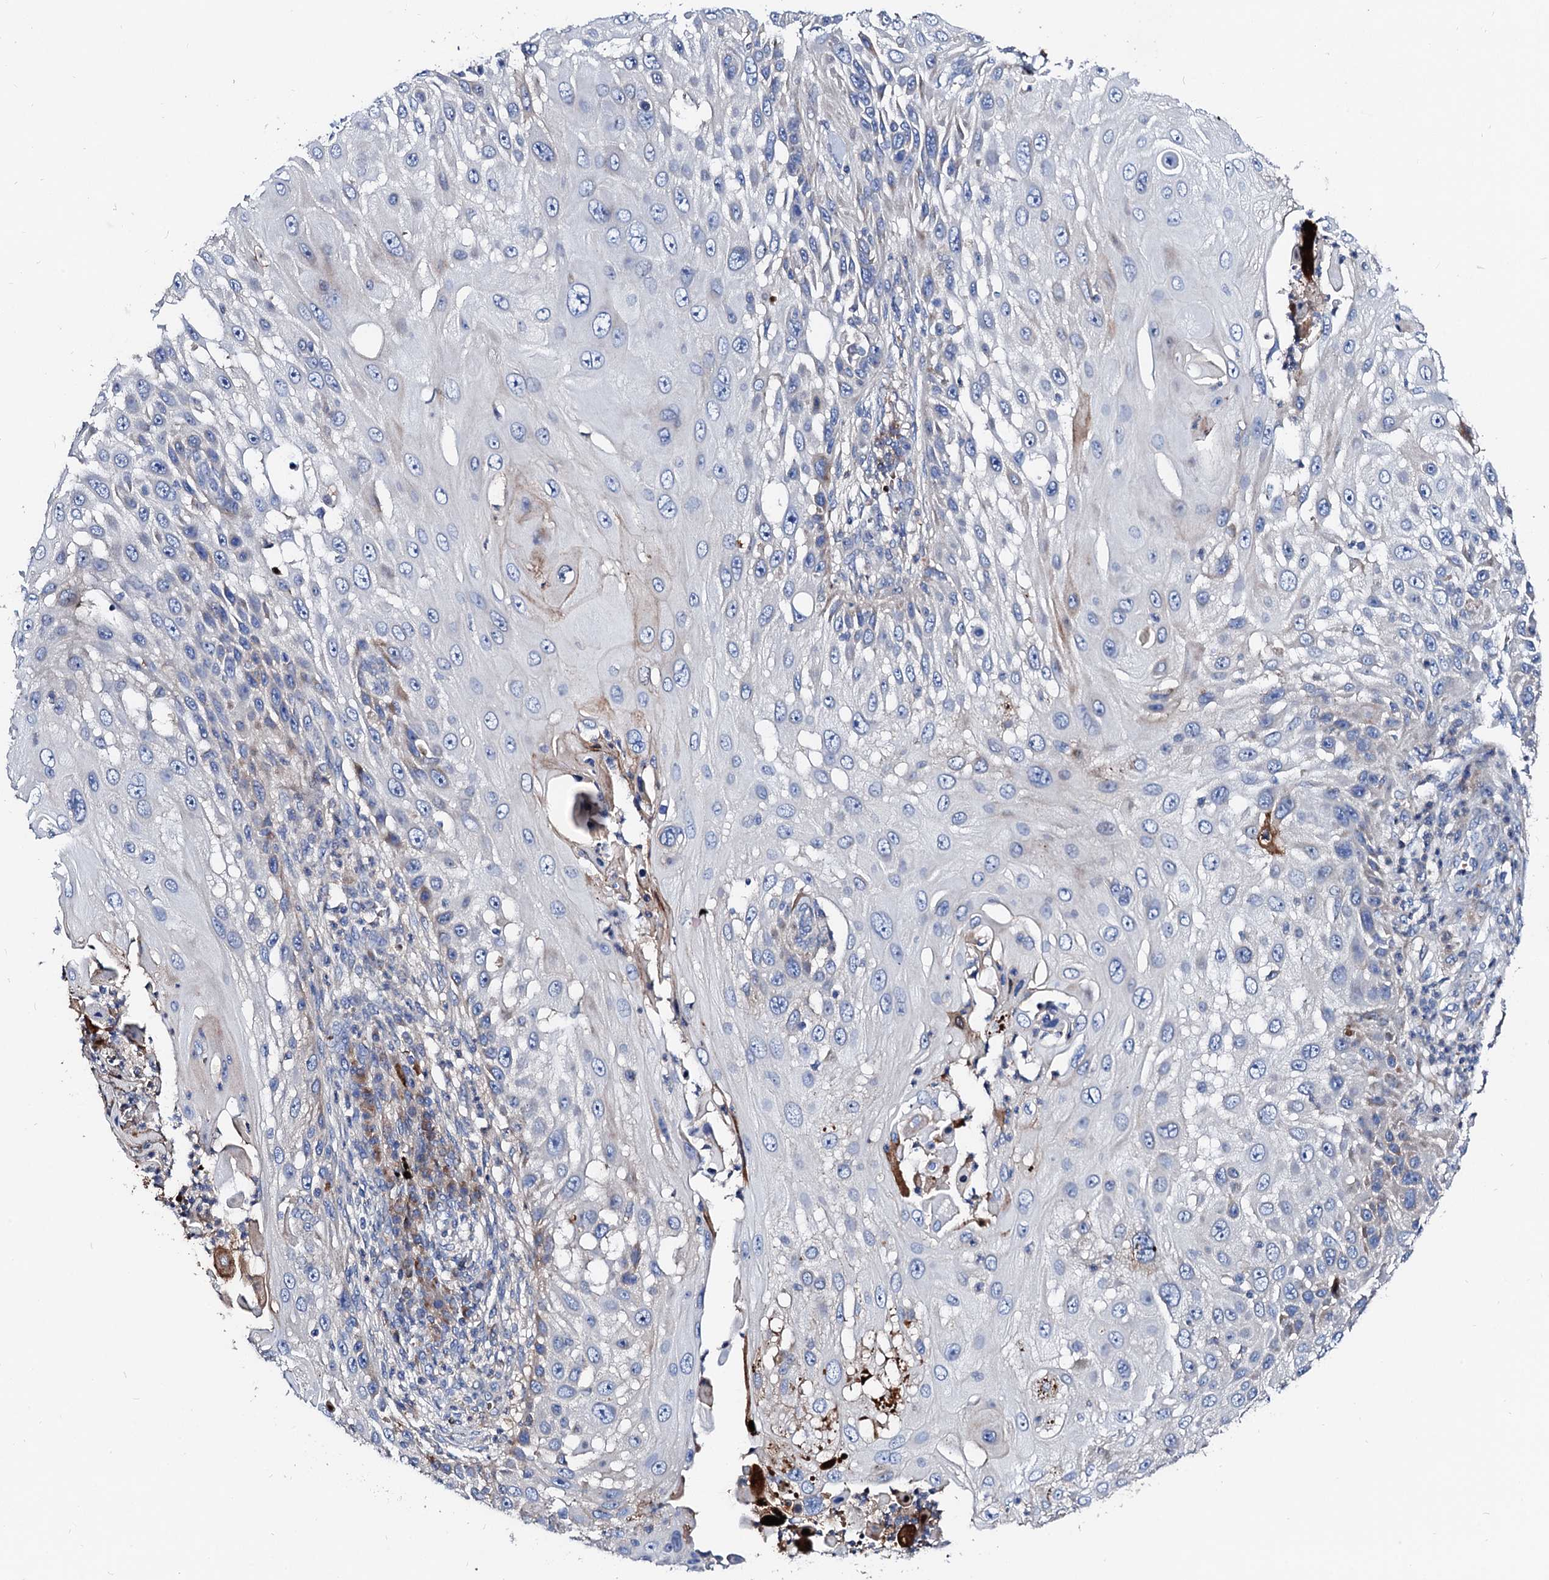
{"staining": {"intensity": "negative", "quantity": "none", "location": "none"}, "tissue": "skin cancer", "cell_type": "Tumor cells", "image_type": "cancer", "snomed": [{"axis": "morphology", "description": "Squamous cell carcinoma, NOS"}, {"axis": "topography", "description": "Skin"}], "caption": "There is no significant positivity in tumor cells of skin cancer (squamous cell carcinoma).", "gene": "SLC10A7", "patient": {"sex": "female", "age": 44}}